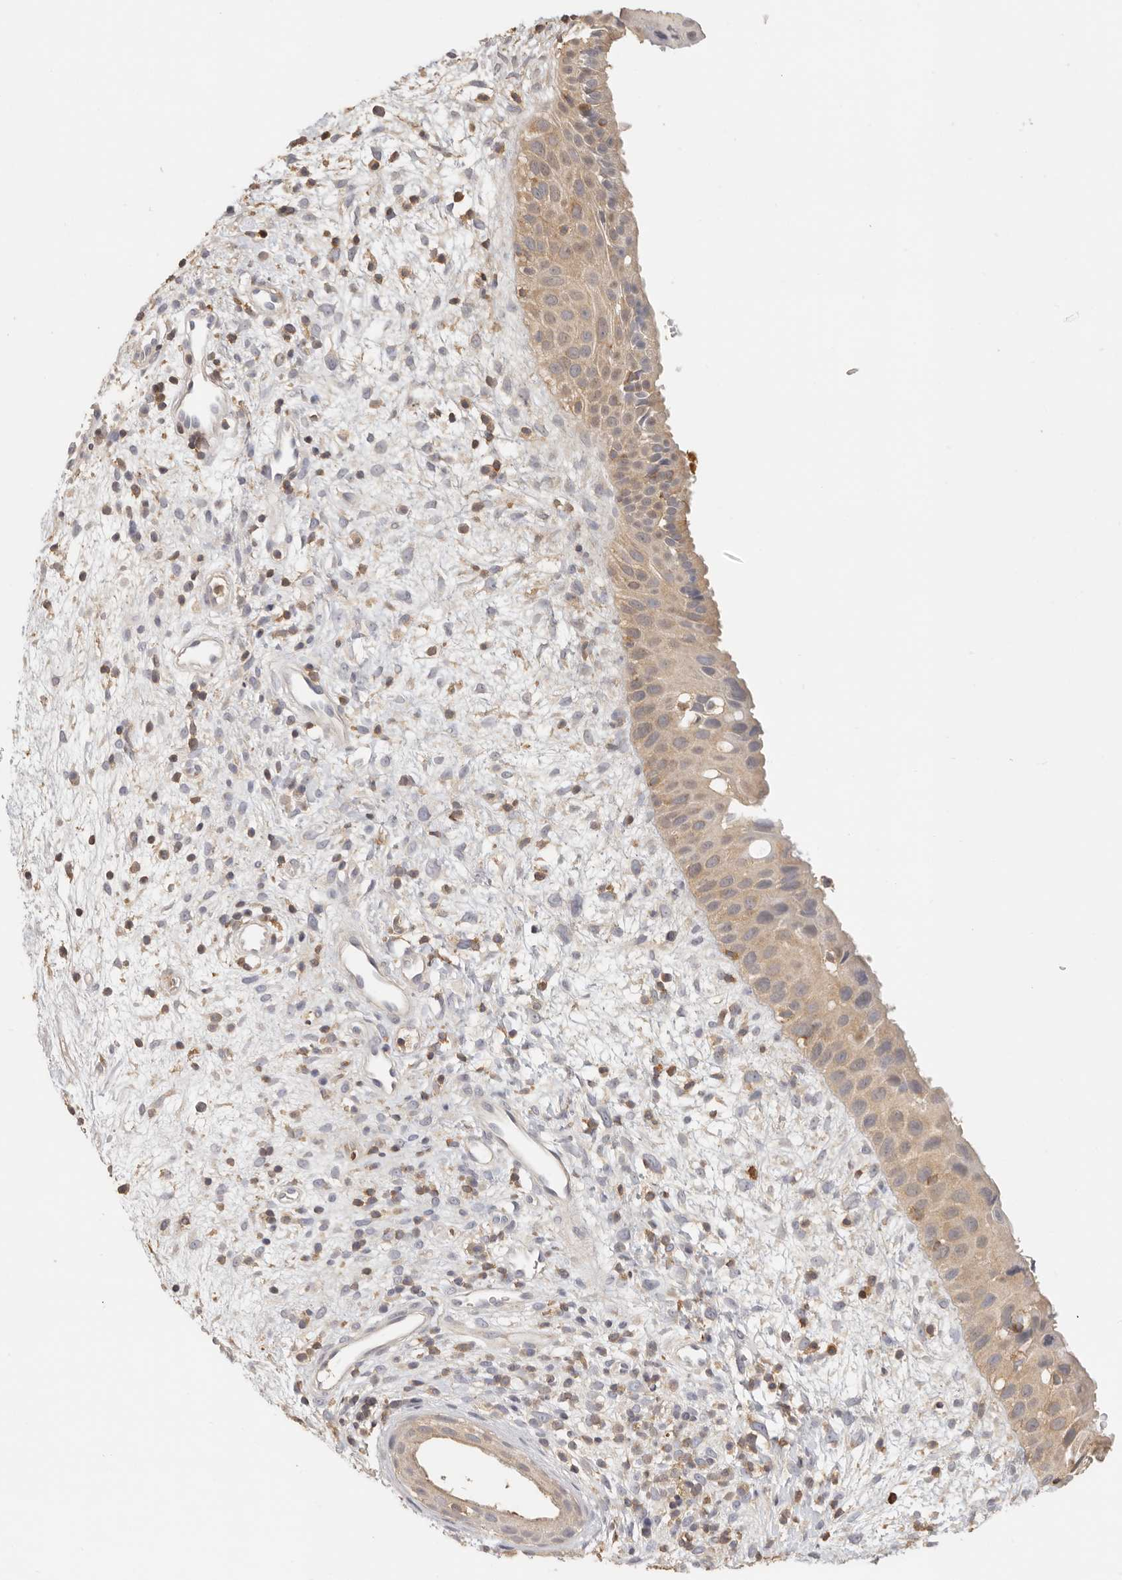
{"staining": {"intensity": "weak", "quantity": ">75%", "location": "cytoplasmic/membranous"}, "tissue": "nasopharynx", "cell_type": "Respiratory epithelial cells", "image_type": "normal", "snomed": [{"axis": "morphology", "description": "Normal tissue, NOS"}, {"axis": "topography", "description": "Nasopharynx"}], "caption": "Respiratory epithelial cells demonstrate low levels of weak cytoplasmic/membranous staining in about >75% of cells in benign nasopharynx.", "gene": "CSK", "patient": {"sex": "male", "age": 22}}